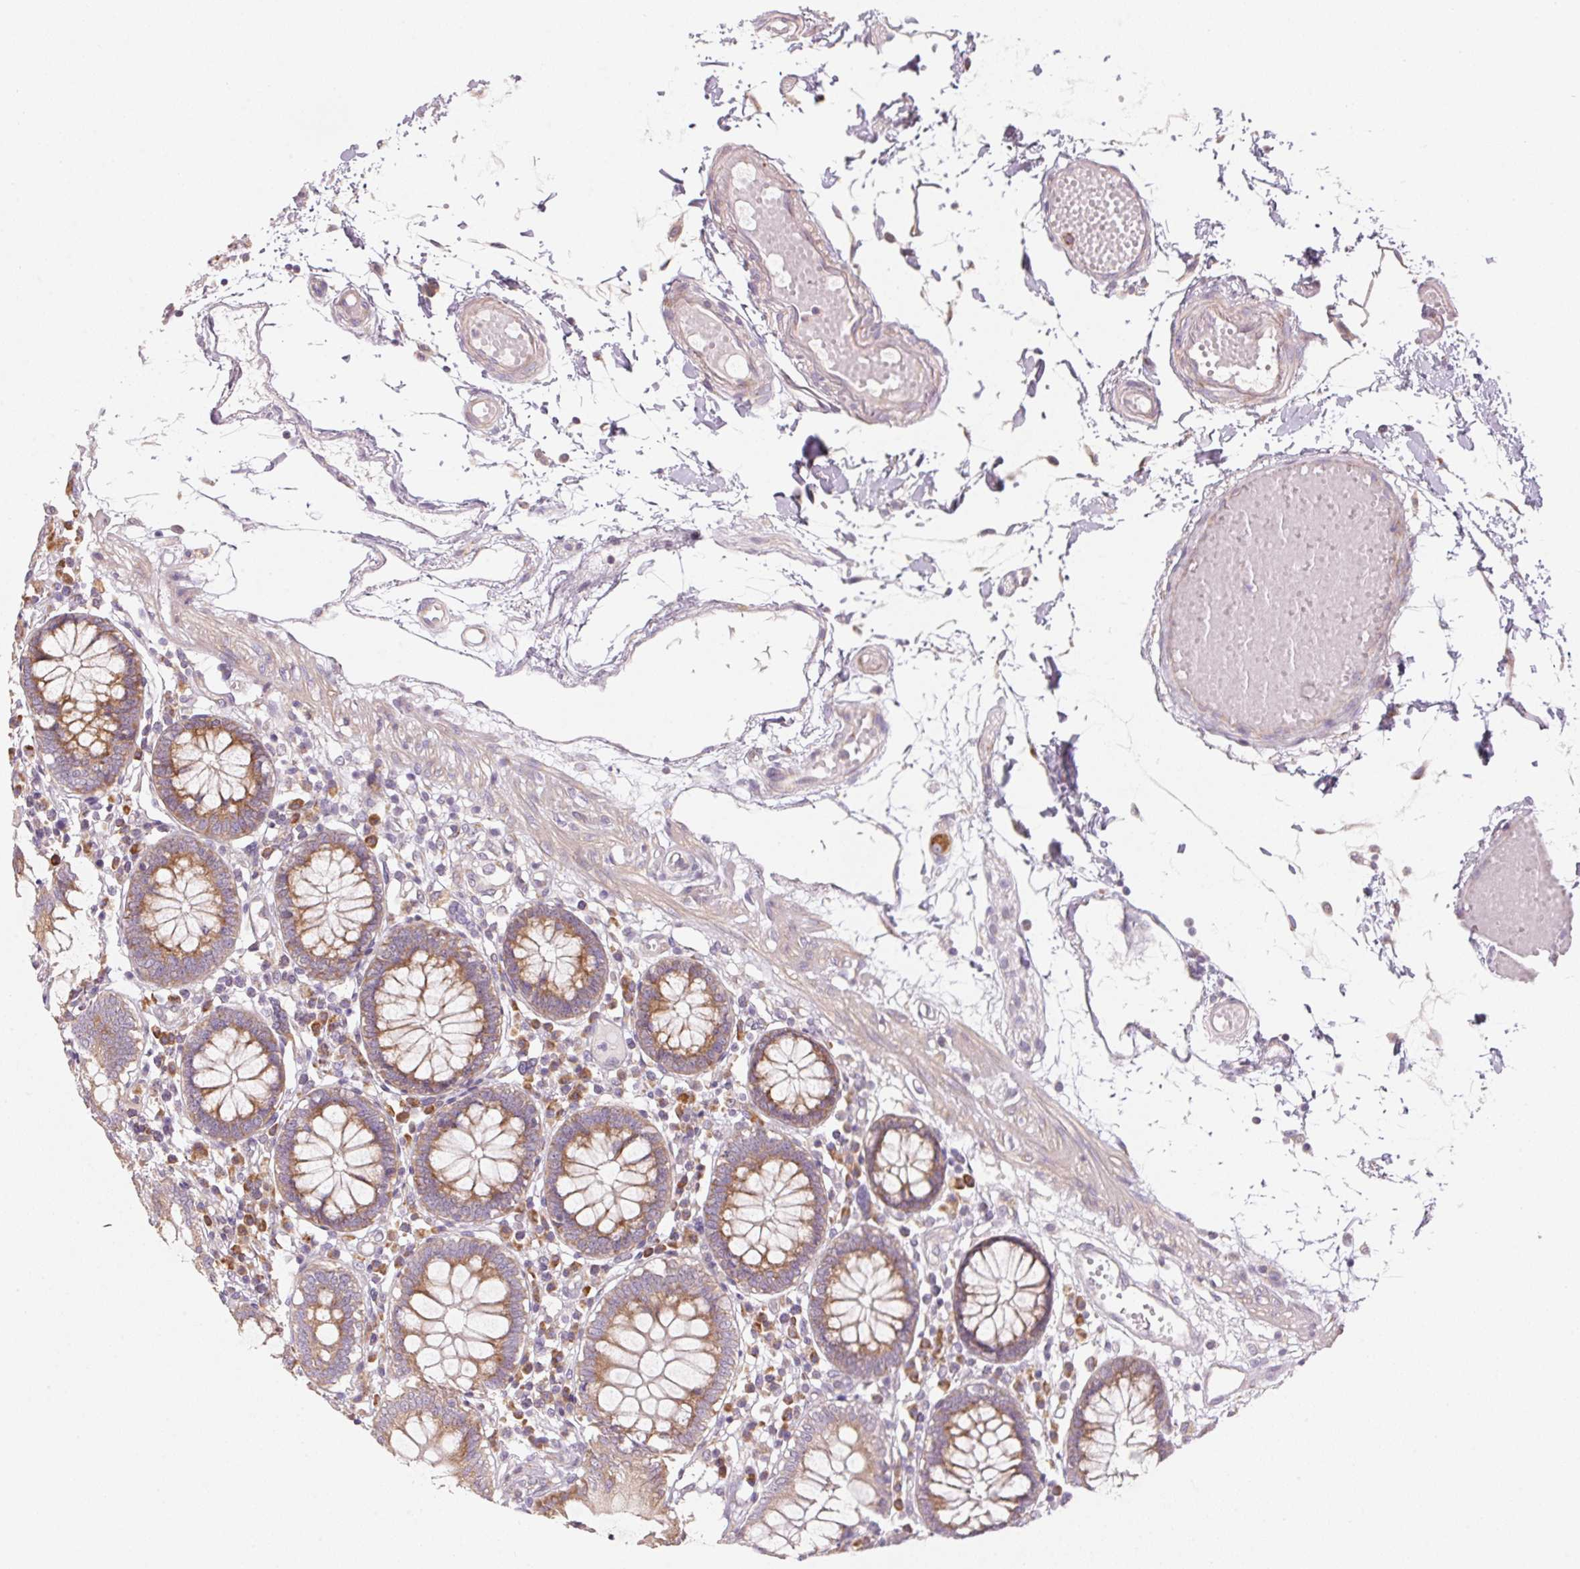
{"staining": {"intensity": "weak", "quantity": "<25%", "location": "cytoplasmic/membranous"}, "tissue": "colon", "cell_type": "Endothelial cells", "image_type": "normal", "snomed": [{"axis": "morphology", "description": "Normal tissue, NOS"}, {"axis": "morphology", "description": "Adenocarcinoma, NOS"}, {"axis": "topography", "description": "Colon"}], "caption": "The photomicrograph exhibits no staining of endothelial cells in normal colon. Brightfield microscopy of IHC stained with DAB (brown) and hematoxylin (blue), captured at high magnification.", "gene": "BLOC1S2", "patient": {"sex": "male", "age": 83}}